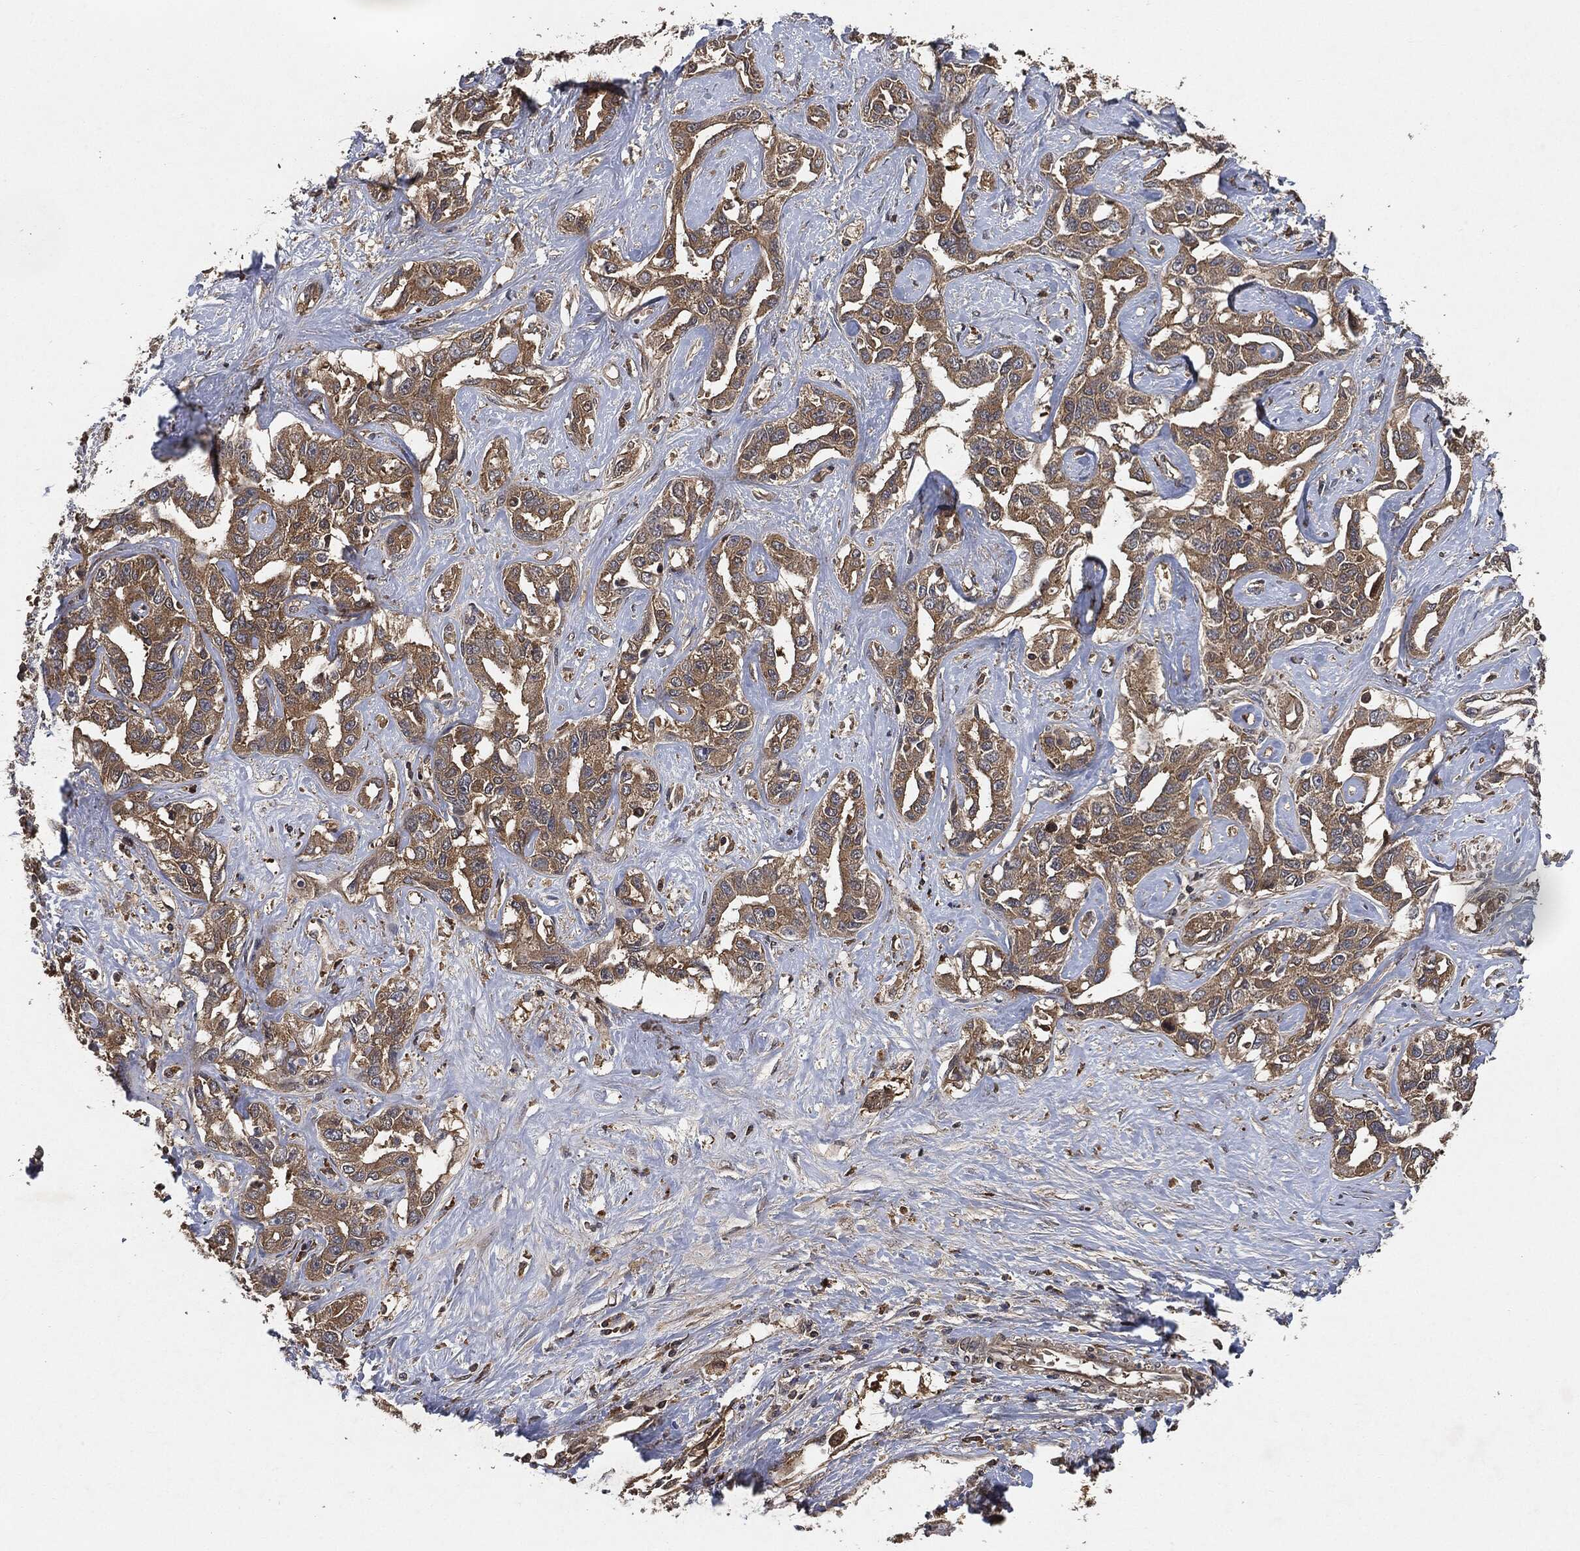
{"staining": {"intensity": "moderate", "quantity": ">75%", "location": "cytoplasmic/membranous"}, "tissue": "liver cancer", "cell_type": "Tumor cells", "image_type": "cancer", "snomed": [{"axis": "morphology", "description": "Cholangiocarcinoma"}, {"axis": "topography", "description": "Liver"}], "caption": "Tumor cells demonstrate medium levels of moderate cytoplasmic/membranous staining in about >75% of cells in liver cancer (cholangiocarcinoma).", "gene": "BRAF", "patient": {"sex": "male", "age": 59}}